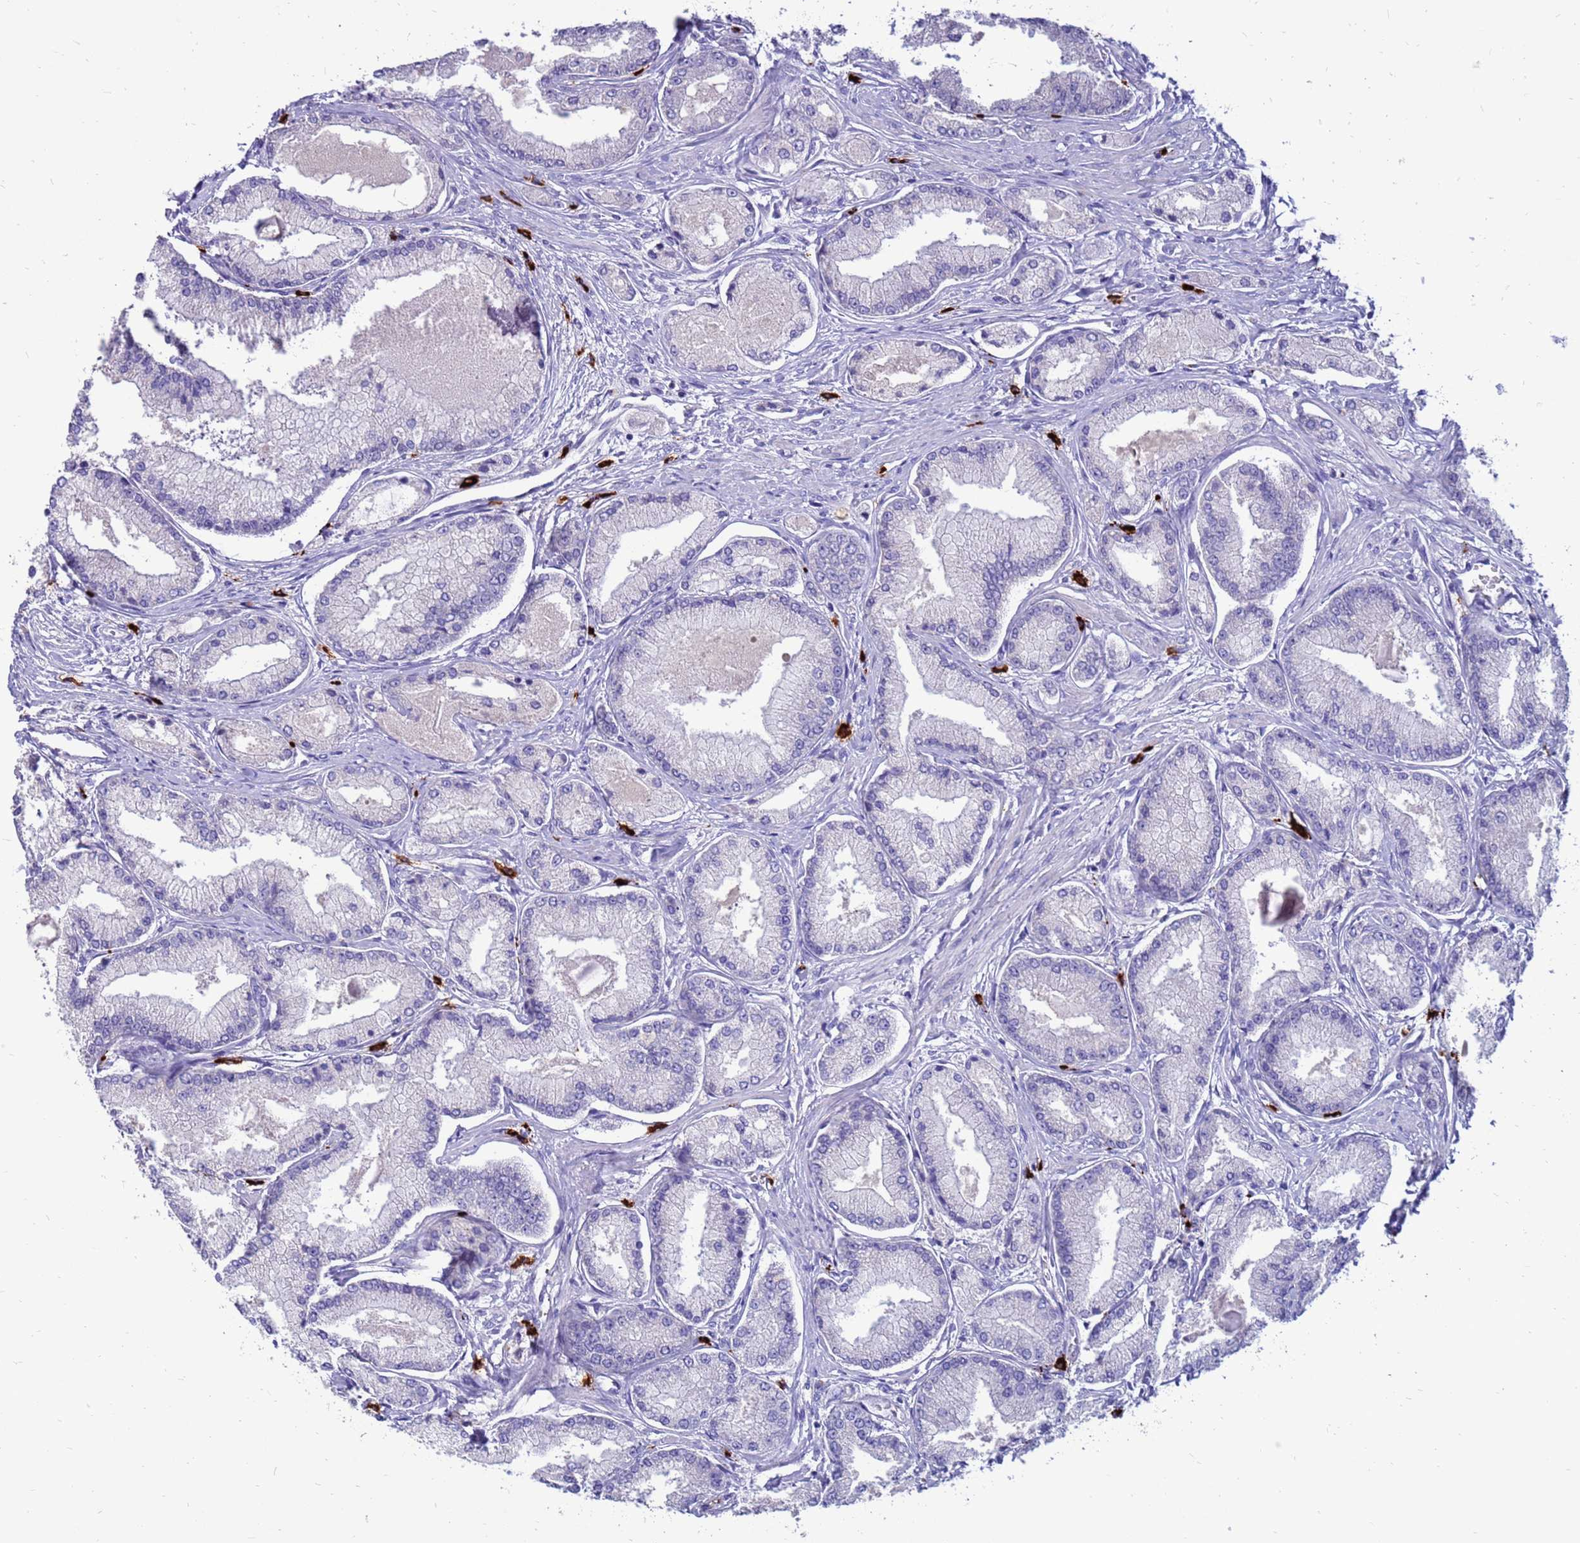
{"staining": {"intensity": "negative", "quantity": "none", "location": "none"}, "tissue": "prostate cancer", "cell_type": "Tumor cells", "image_type": "cancer", "snomed": [{"axis": "morphology", "description": "Adenocarcinoma, Low grade"}, {"axis": "topography", "description": "Prostate"}], "caption": "Tumor cells show no significant protein positivity in prostate cancer (adenocarcinoma (low-grade)).", "gene": "PDE10A", "patient": {"sex": "male", "age": 74}}